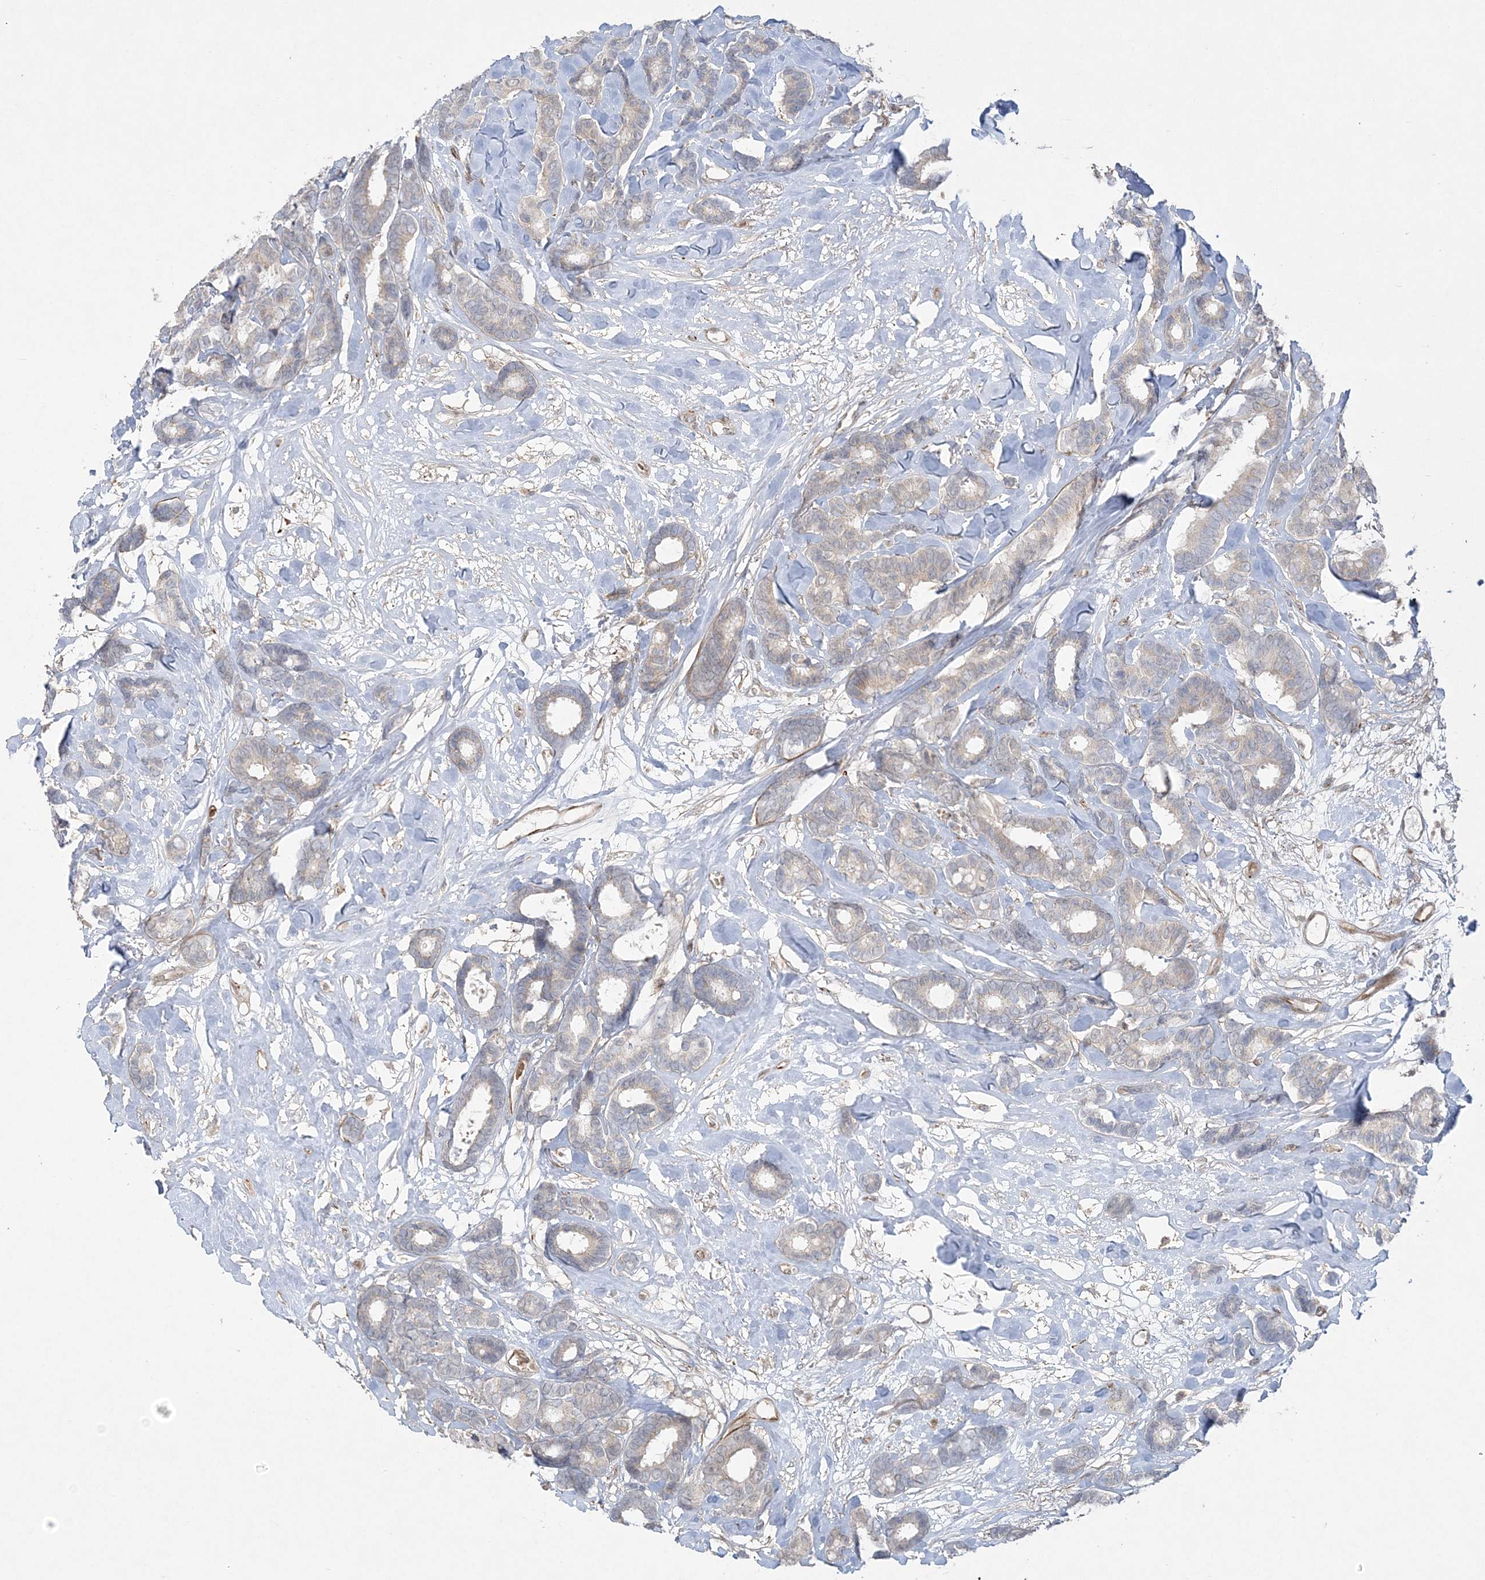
{"staining": {"intensity": "weak", "quantity": ">75%", "location": "cytoplasmic/membranous"}, "tissue": "breast cancer", "cell_type": "Tumor cells", "image_type": "cancer", "snomed": [{"axis": "morphology", "description": "Duct carcinoma"}, {"axis": "topography", "description": "Breast"}], "caption": "This image shows IHC staining of human breast invasive ductal carcinoma, with low weak cytoplasmic/membranous positivity in approximately >75% of tumor cells.", "gene": "INPP1", "patient": {"sex": "female", "age": 87}}